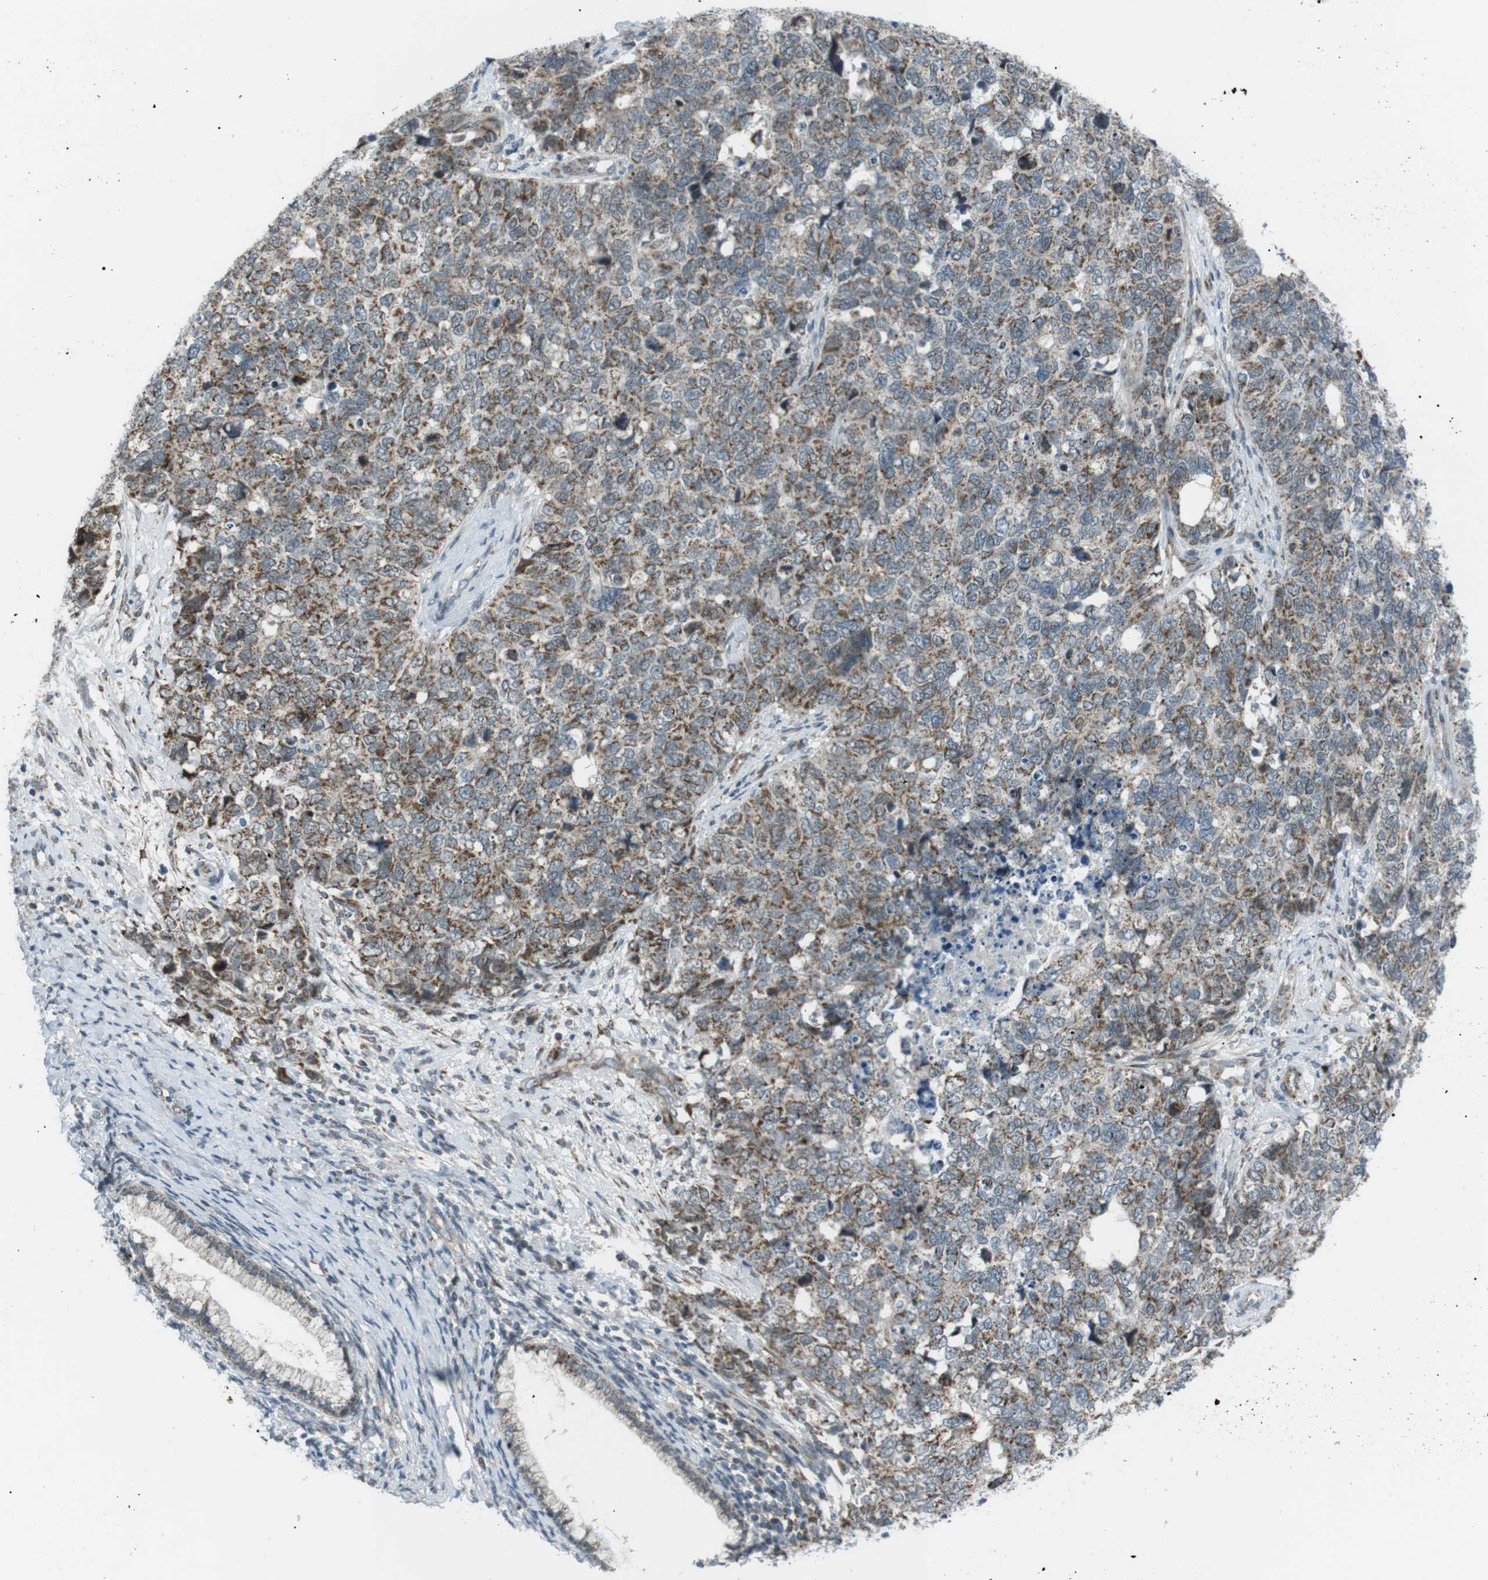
{"staining": {"intensity": "moderate", "quantity": ">75%", "location": "cytoplasmic/membranous"}, "tissue": "cervical cancer", "cell_type": "Tumor cells", "image_type": "cancer", "snomed": [{"axis": "morphology", "description": "Squamous cell carcinoma, NOS"}, {"axis": "topography", "description": "Cervix"}], "caption": "Moderate cytoplasmic/membranous staining is identified in about >75% of tumor cells in squamous cell carcinoma (cervical).", "gene": "ARID5B", "patient": {"sex": "female", "age": 63}}